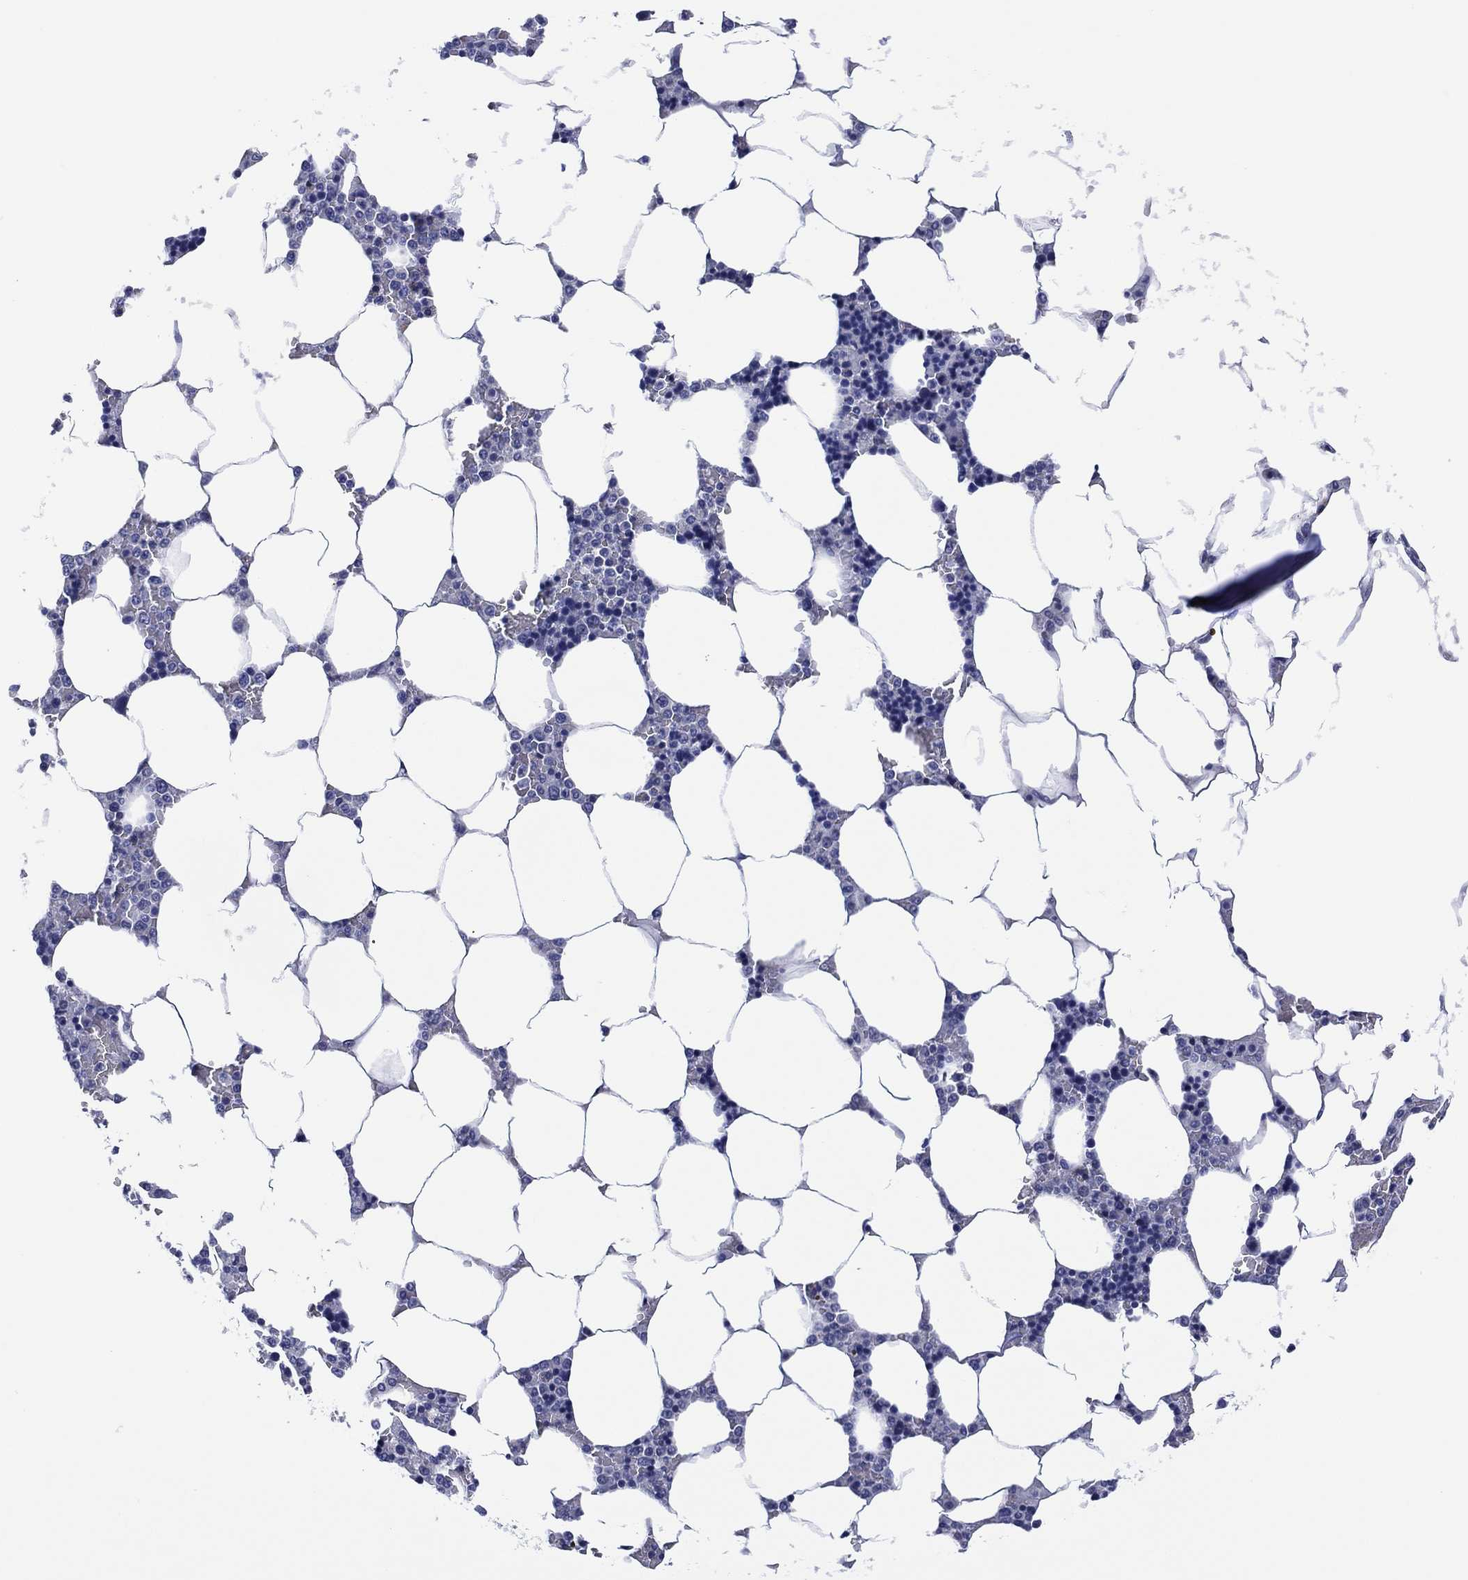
{"staining": {"intensity": "negative", "quantity": "none", "location": "none"}, "tissue": "bone marrow", "cell_type": "Hematopoietic cells", "image_type": "normal", "snomed": [{"axis": "morphology", "description": "Normal tissue, NOS"}, {"axis": "topography", "description": "Bone marrow"}], "caption": "There is no significant staining in hematopoietic cells of bone marrow. (Brightfield microscopy of DAB (3,3'-diaminobenzidine) immunohistochemistry (IHC) at high magnification).", "gene": "CLIP3", "patient": {"sex": "male", "age": 63}}